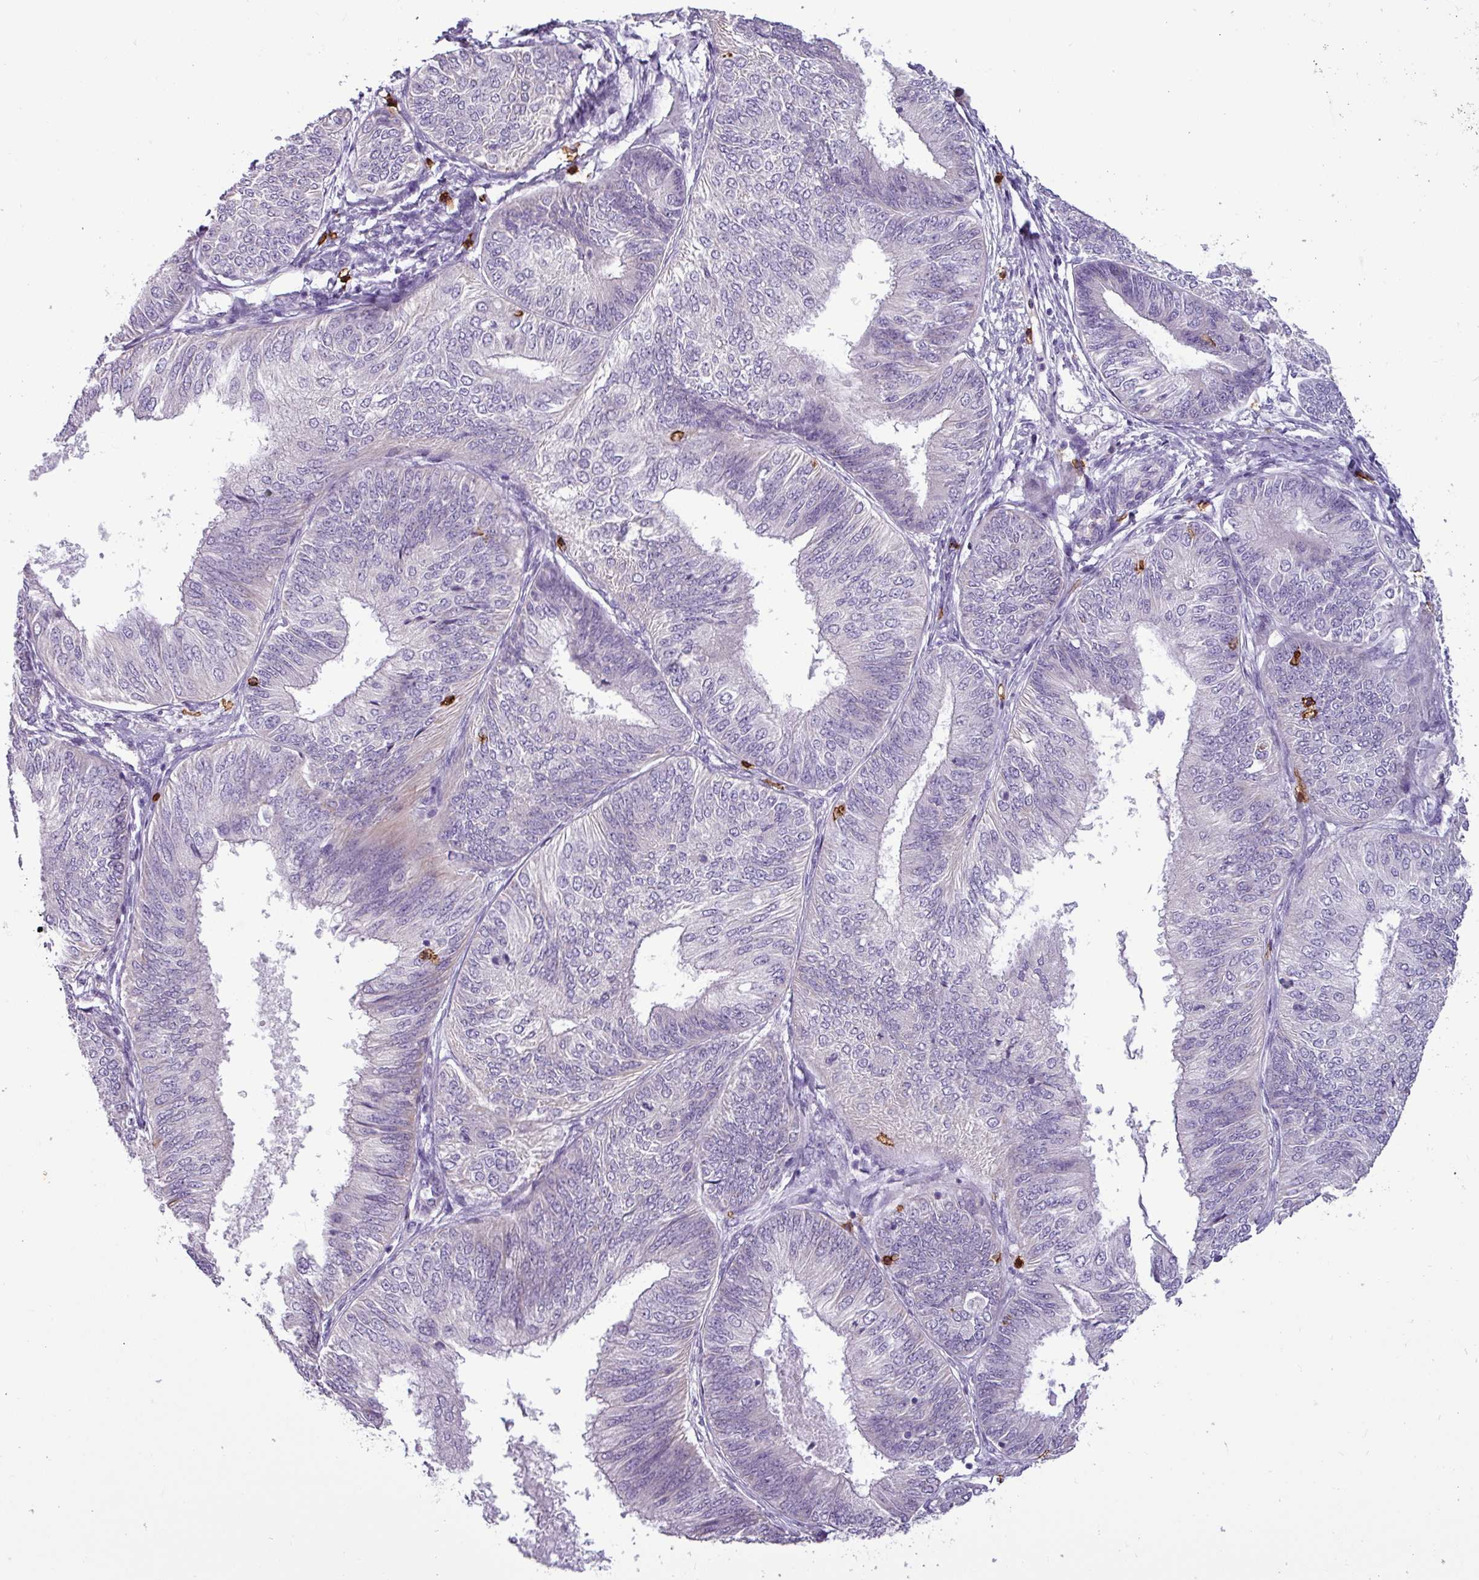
{"staining": {"intensity": "negative", "quantity": "none", "location": "none"}, "tissue": "endometrial cancer", "cell_type": "Tumor cells", "image_type": "cancer", "snomed": [{"axis": "morphology", "description": "Adenocarcinoma, NOS"}, {"axis": "topography", "description": "Endometrium"}], "caption": "The photomicrograph exhibits no significant positivity in tumor cells of adenocarcinoma (endometrial).", "gene": "CD8A", "patient": {"sex": "female", "age": 58}}